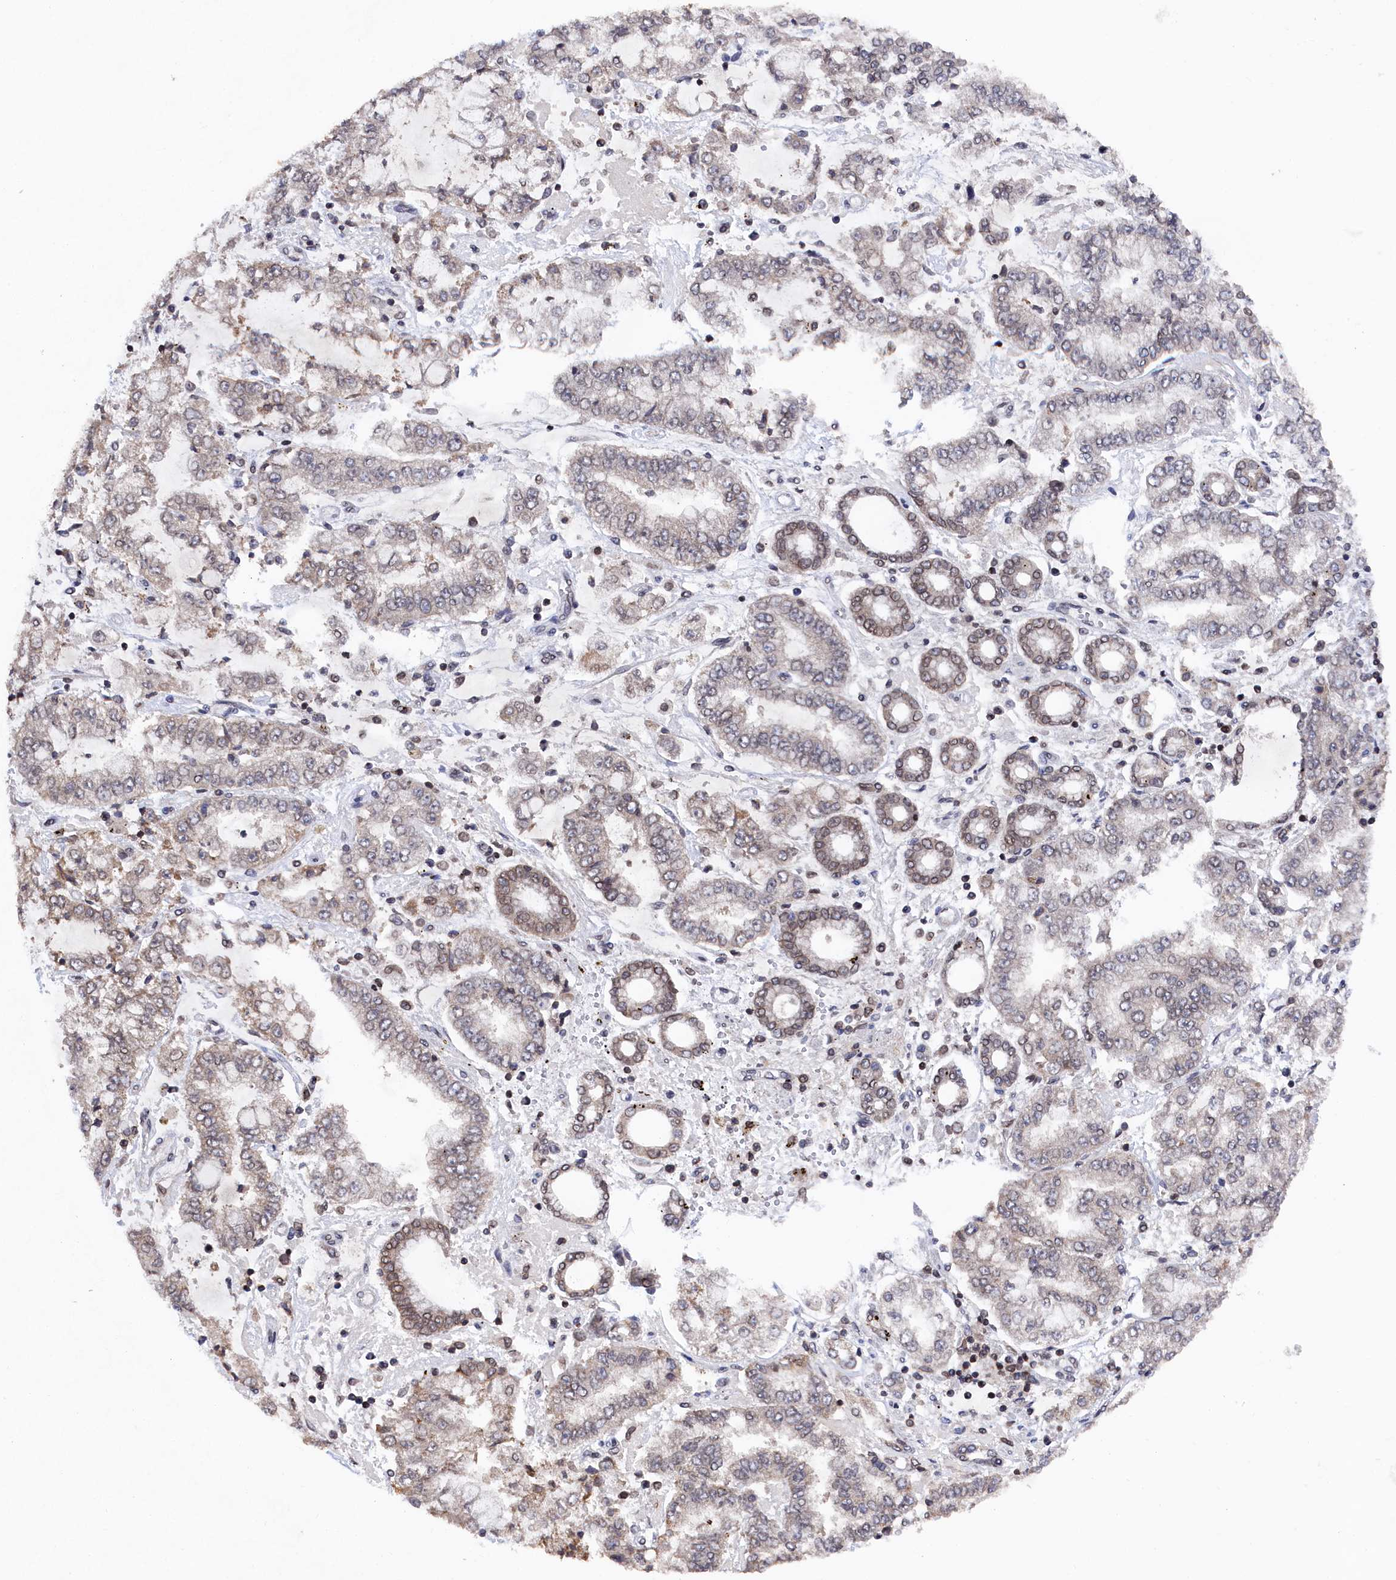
{"staining": {"intensity": "weak", "quantity": "<25%", "location": "cytoplasmic/membranous,nuclear"}, "tissue": "stomach cancer", "cell_type": "Tumor cells", "image_type": "cancer", "snomed": [{"axis": "morphology", "description": "Adenocarcinoma, NOS"}, {"axis": "topography", "description": "Stomach"}], "caption": "High magnification brightfield microscopy of stomach cancer stained with DAB (3,3'-diaminobenzidine) (brown) and counterstained with hematoxylin (blue): tumor cells show no significant staining.", "gene": "ANKEF1", "patient": {"sex": "male", "age": 76}}